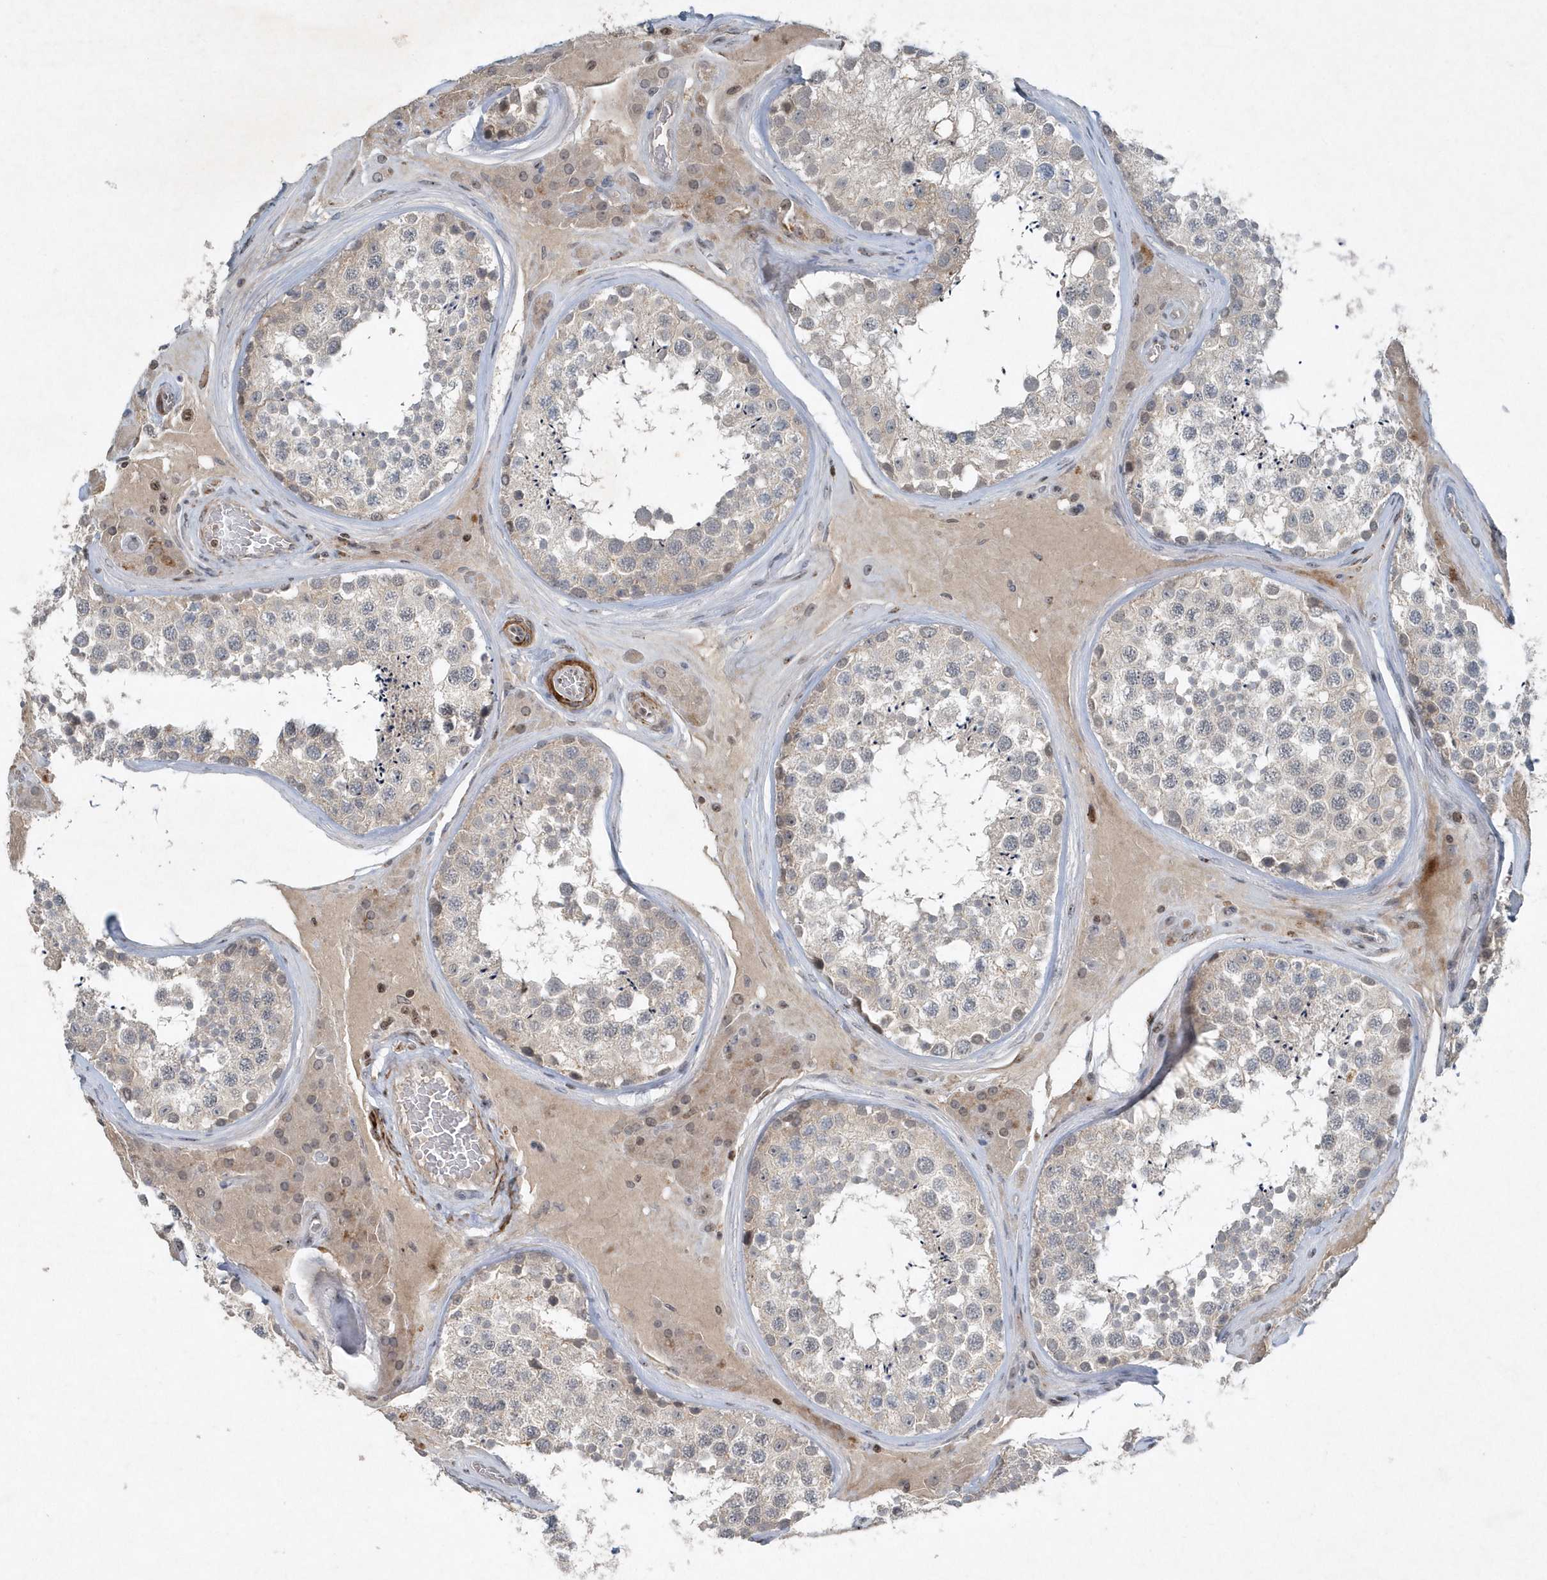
{"staining": {"intensity": "moderate", "quantity": "<25%", "location": "cytoplasmic/membranous"}, "tissue": "testis", "cell_type": "Cells in seminiferous ducts", "image_type": "normal", "snomed": [{"axis": "morphology", "description": "Normal tissue, NOS"}, {"axis": "topography", "description": "Testis"}], "caption": "Immunohistochemistry histopathology image of unremarkable human testis stained for a protein (brown), which displays low levels of moderate cytoplasmic/membranous staining in approximately <25% of cells in seminiferous ducts.", "gene": "QTRT2", "patient": {"sex": "male", "age": 46}}